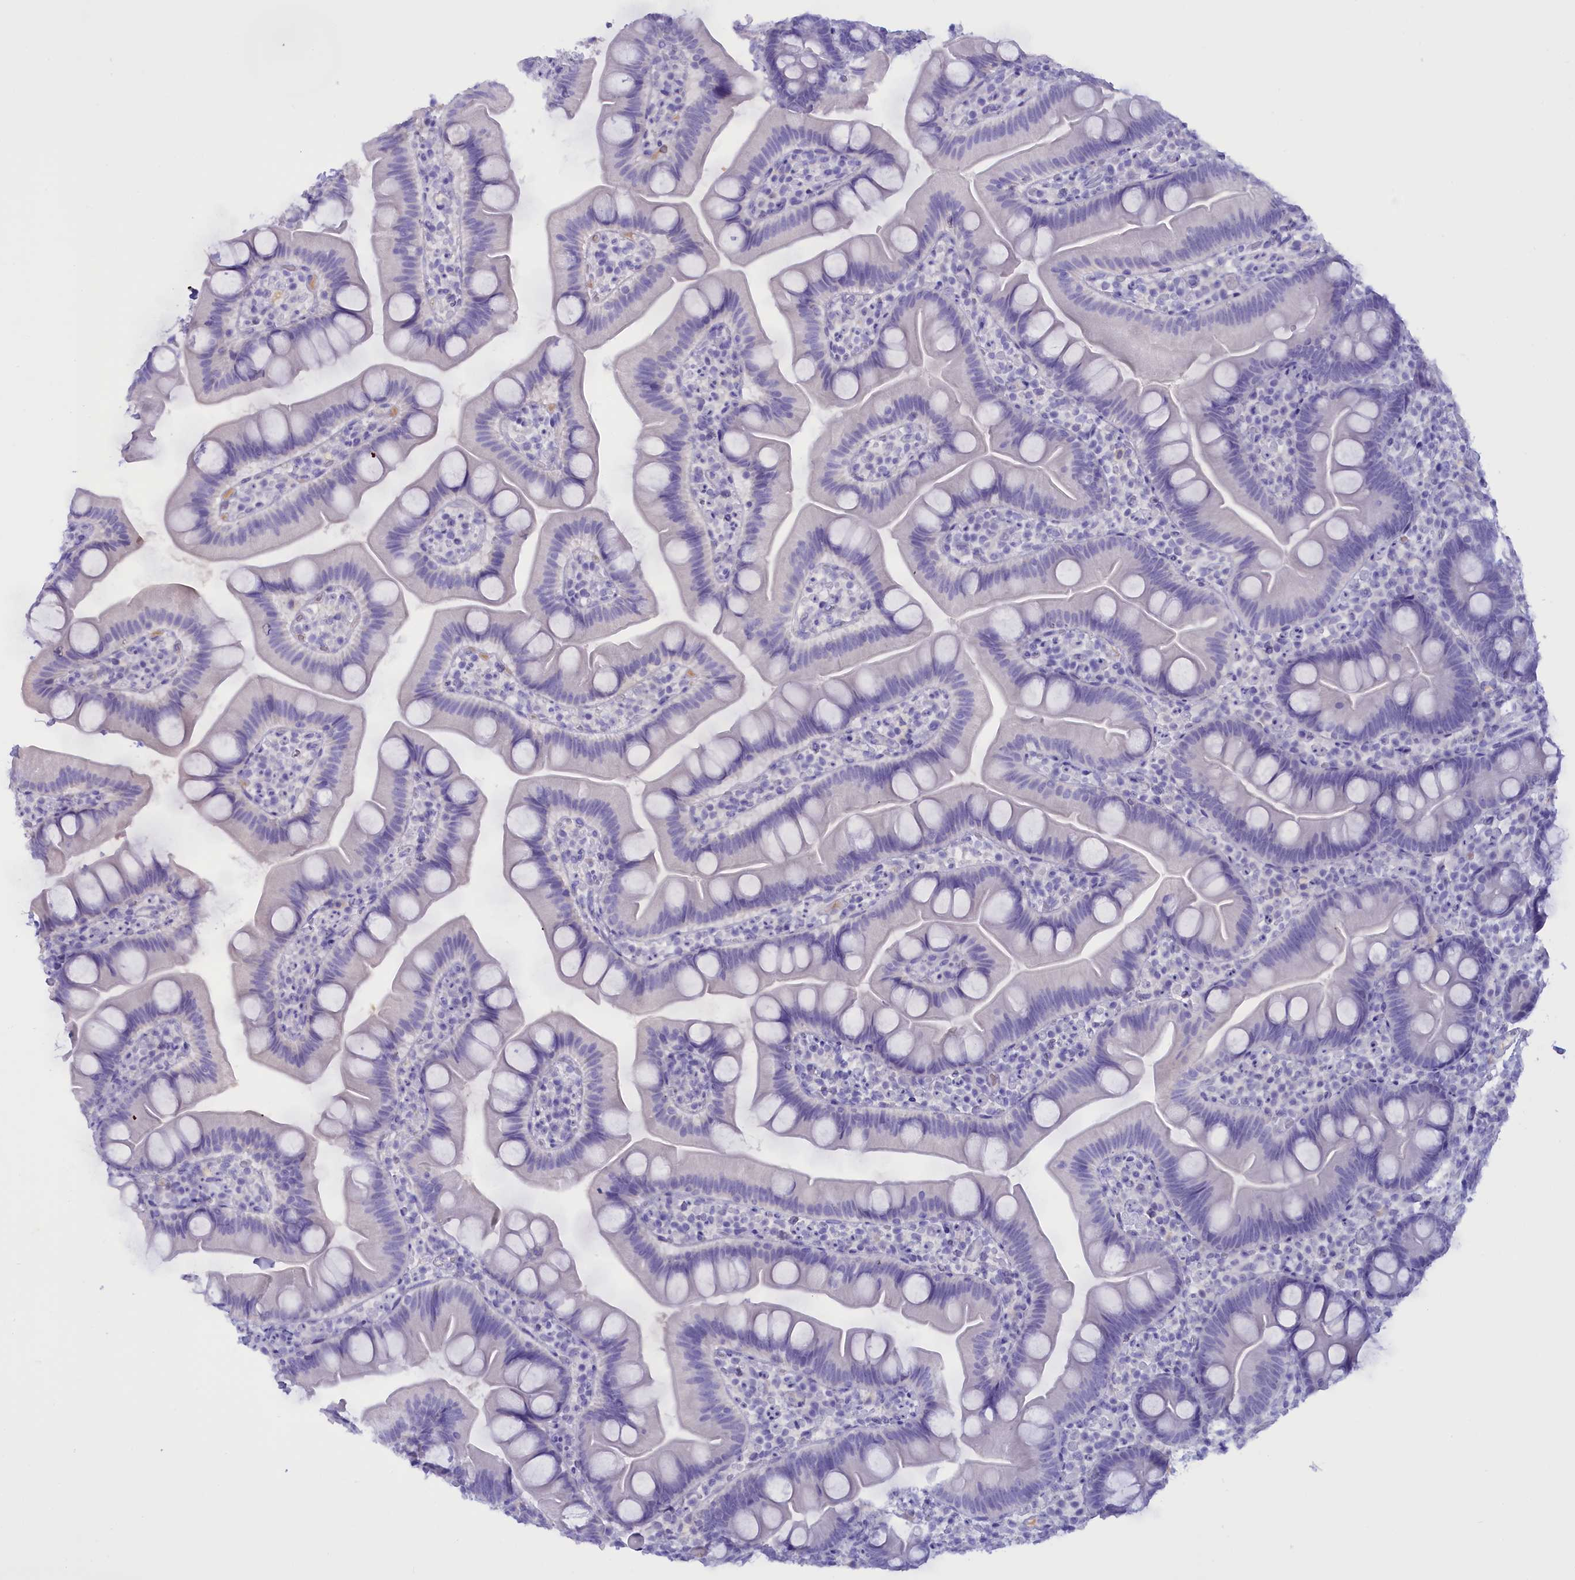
{"staining": {"intensity": "negative", "quantity": "none", "location": "none"}, "tissue": "small intestine", "cell_type": "Glandular cells", "image_type": "normal", "snomed": [{"axis": "morphology", "description": "Normal tissue, NOS"}, {"axis": "topography", "description": "Small intestine"}], "caption": "High magnification brightfield microscopy of benign small intestine stained with DAB (brown) and counterstained with hematoxylin (blue): glandular cells show no significant staining. The staining is performed using DAB brown chromogen with nuclei counter-stained in using hematoxylin.", "gene": "PROK2", "patient": {"sex": "female", "age": 68}}